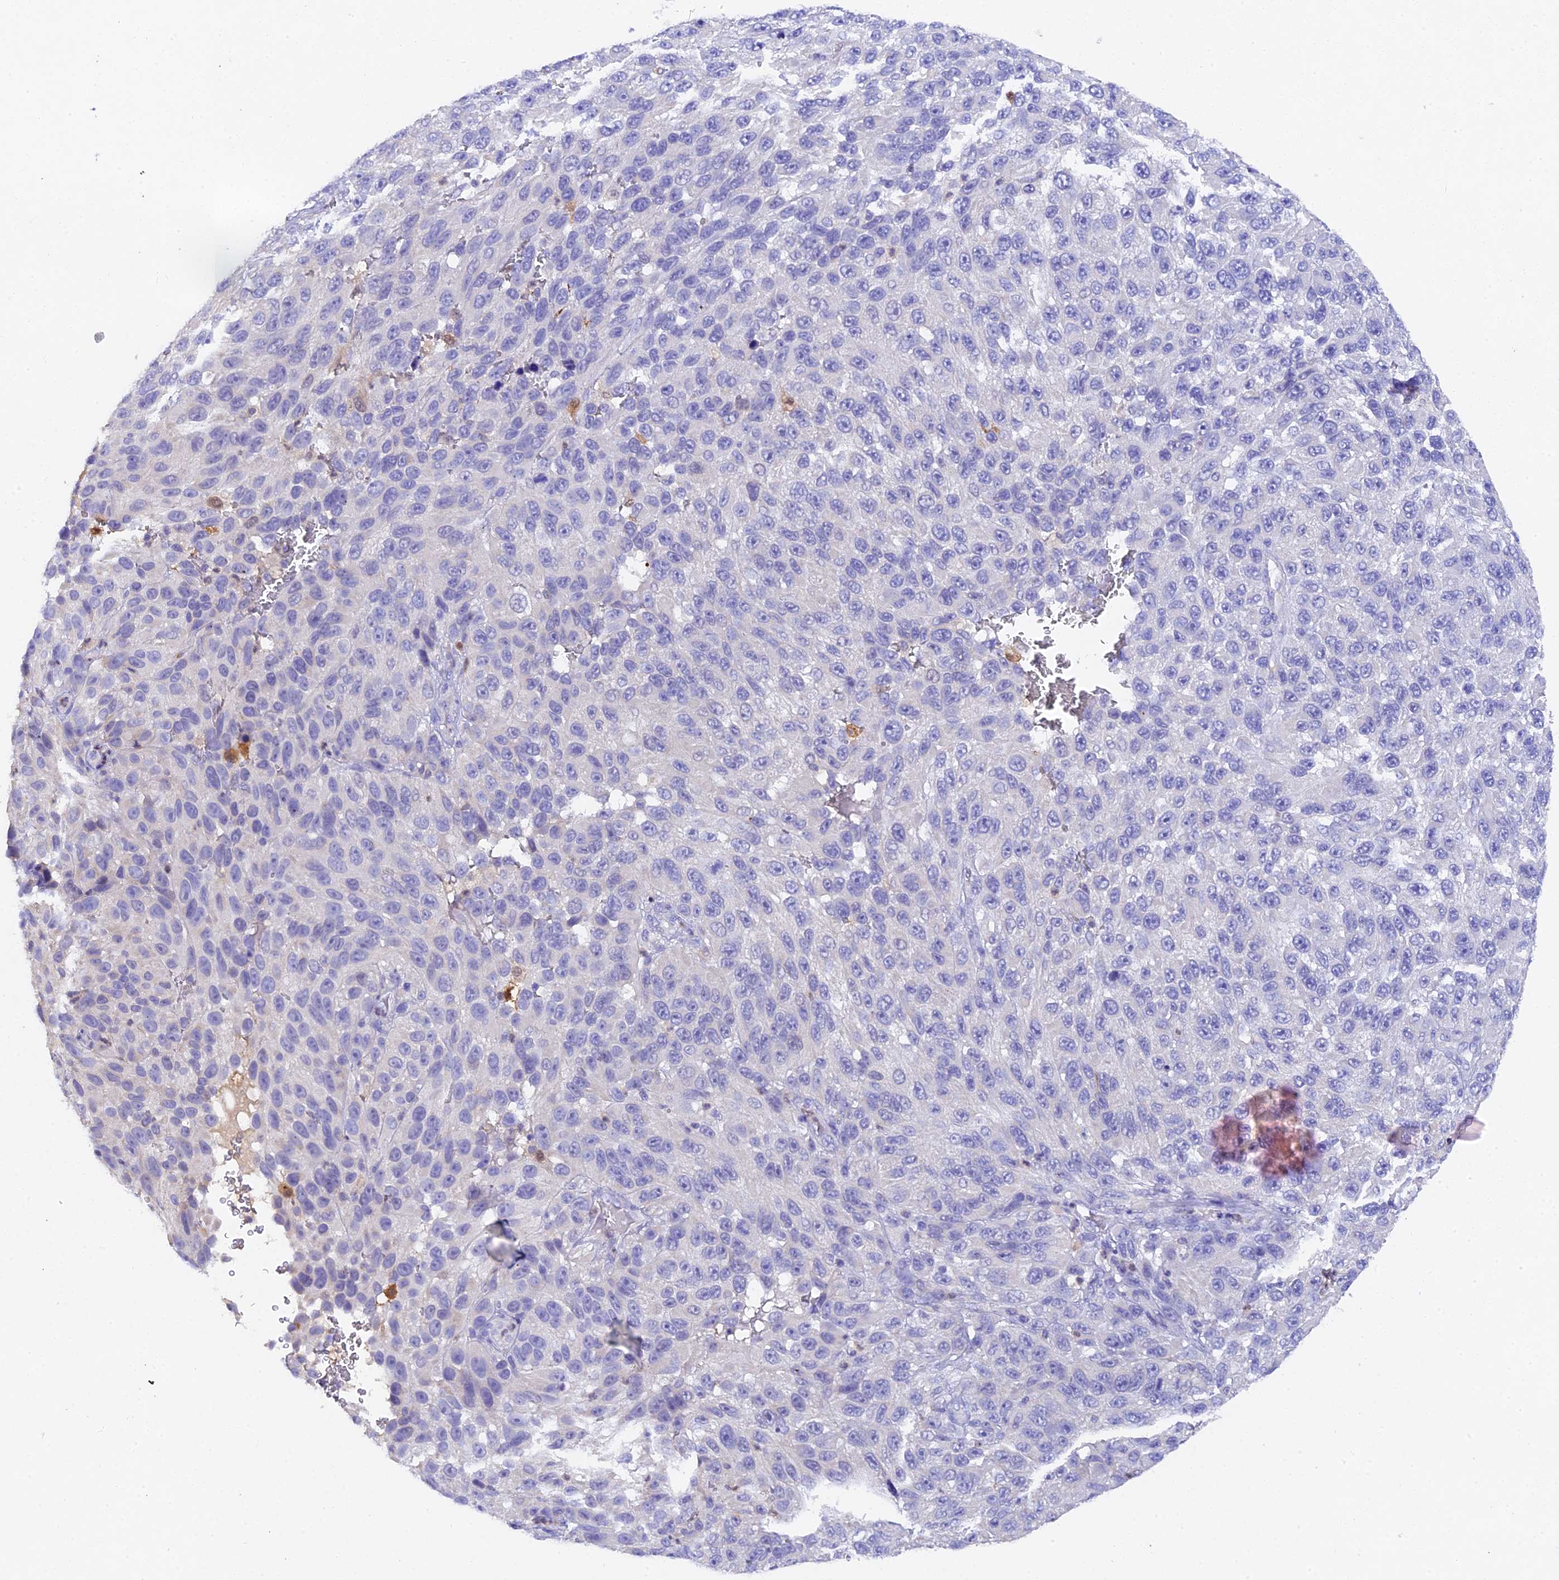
{"staining": {"intensity": "negative", "quantity": "none", "location": "none"}, "tissue": "melanoma", "cell_type": "Tumor cells", "image_type": "cancer", "snomed": [{"axis": "morphology", "description": "Malignant melanoma, NOS"}, {"axis": "topography", "description": "Skin"}], "caption": "Protein analysis of melanoma shows no significant expression in tumor cells. (DAB IHC, high magnification).", "gene": "TGDS", "patient": {"sex": "female", "age": 96}}